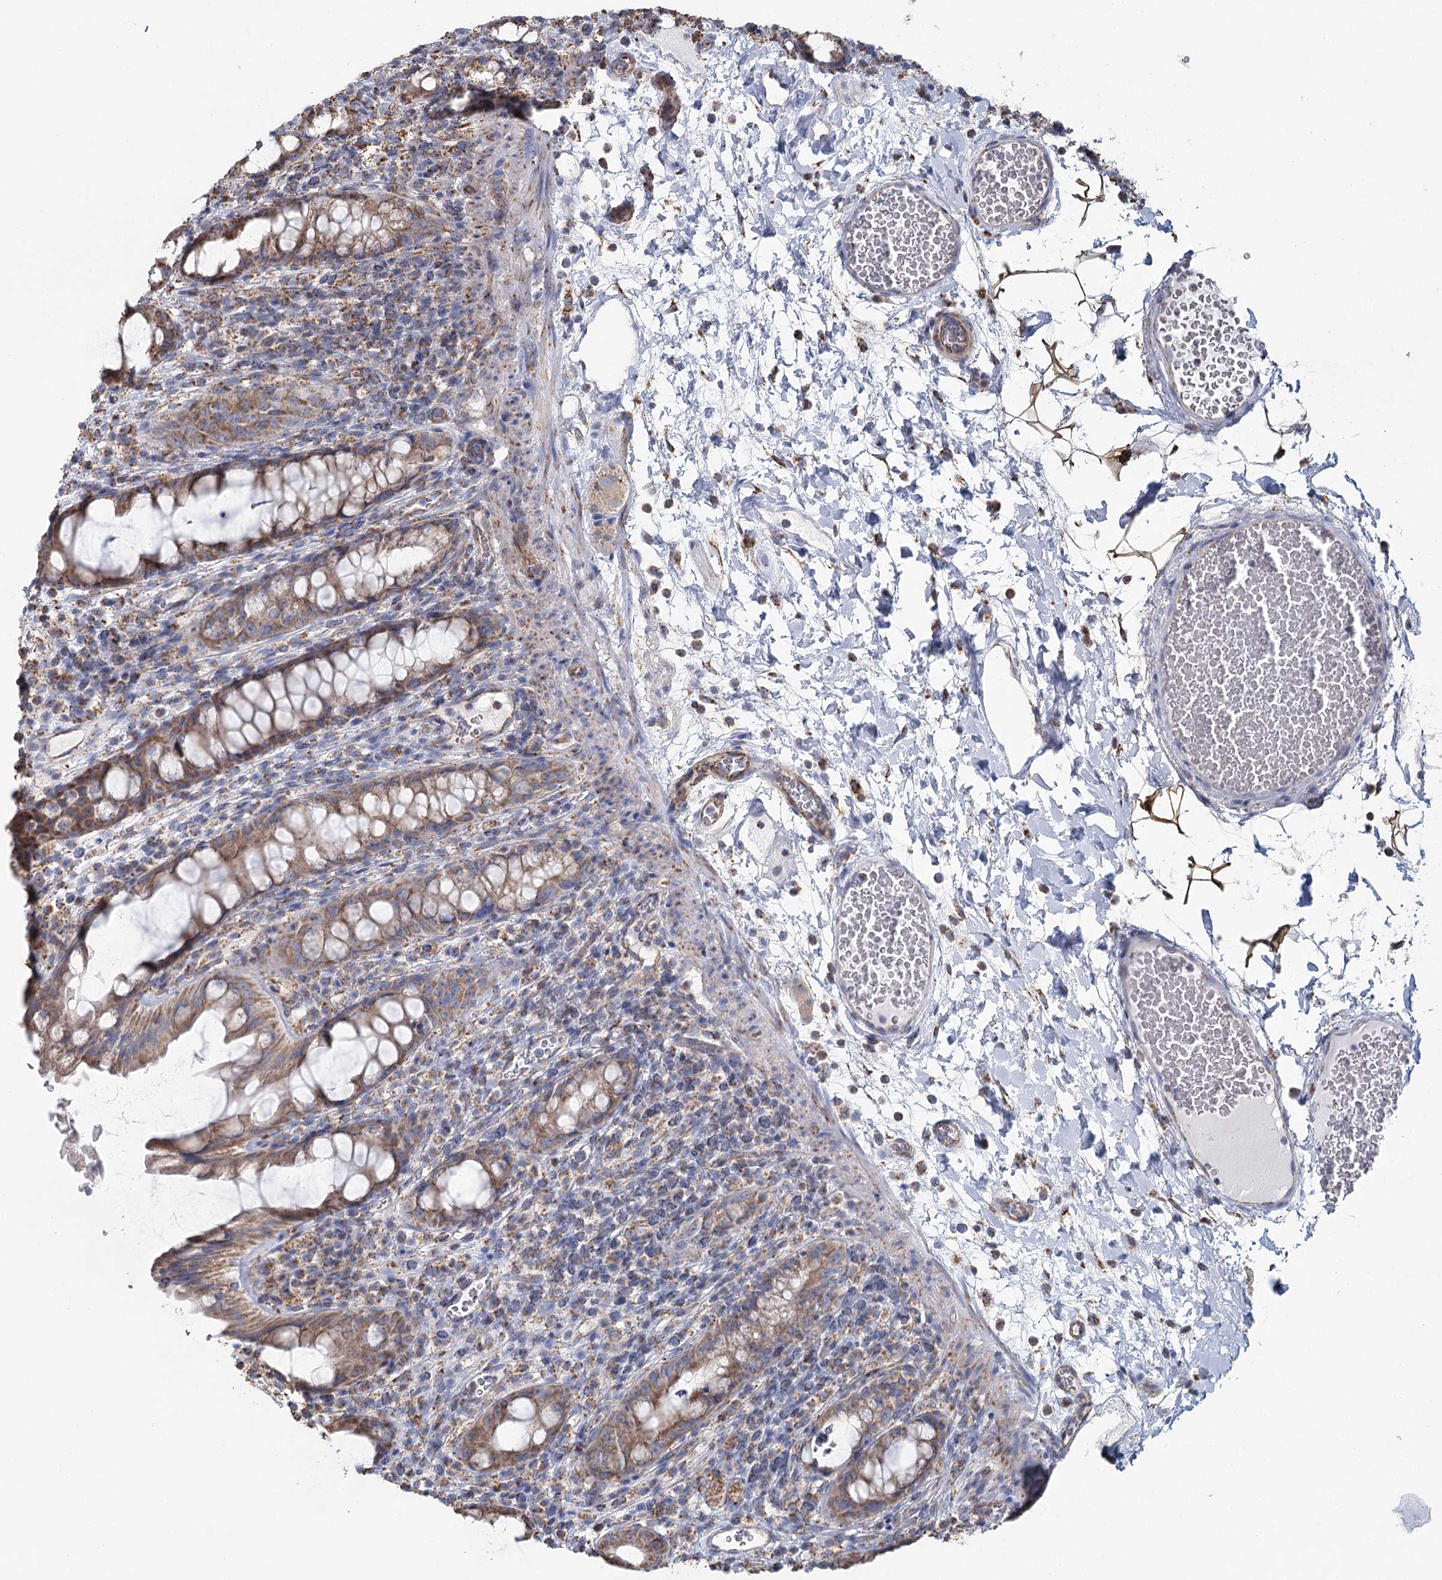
{"staining": {"intensity": "moderate", "quantity": ">75%", "location": "cytoplasmic/membranous"}, "tissue": "rectum", "cell_type": "Glandular cells", "image_type": "normal", "snomed": [{"axis": "morphology", "description": "Normal tissue, NOS"}, {"axis": "topography", "description": "Rectum"}], "caption": "This micrograph exhibits immunohistochemistry staining of normal rectum, with medium moderate cytoplasmic/membranous expression in approximately >75% of glandular cells.", "gene": "MRPL44", "patient": {"sex": "female", "age": 57}}